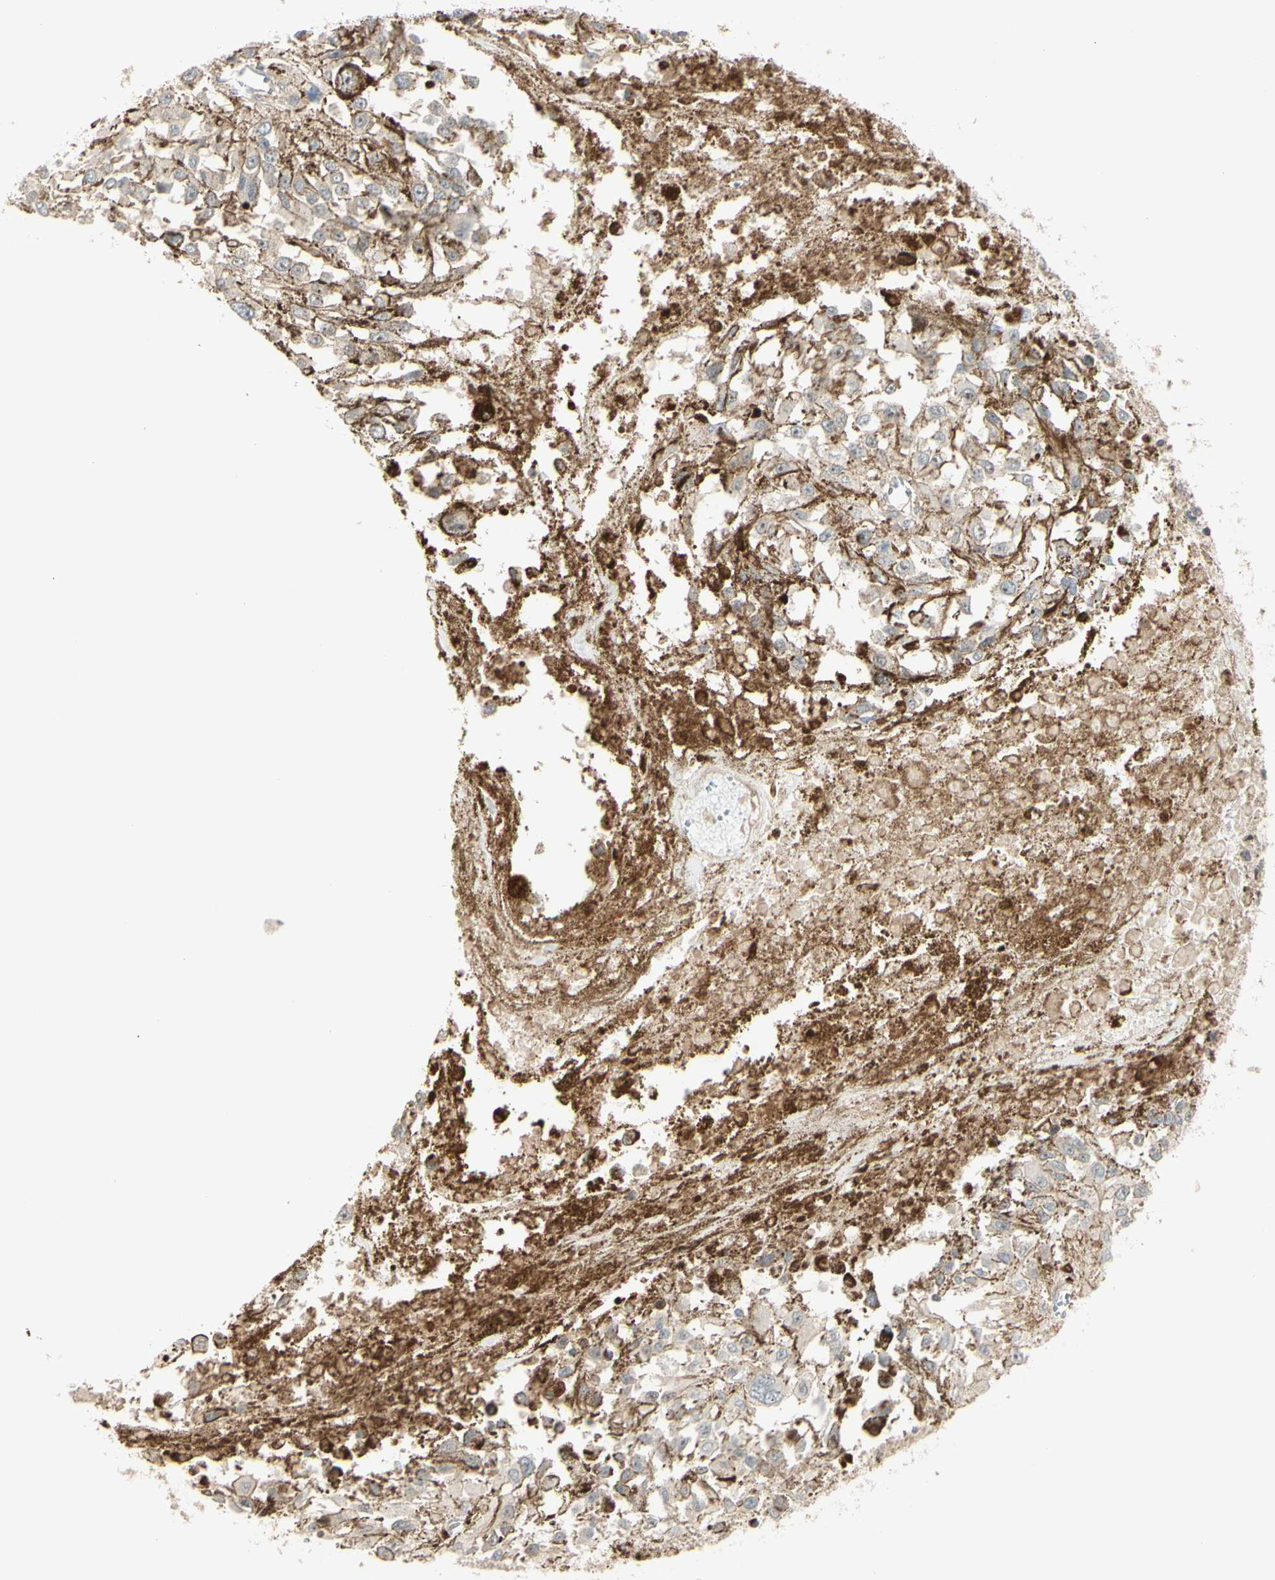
{"staining": {"intensity": "weak", "quantity": ">75%", "location": "cytoplasmic/membranous"}, "tissue": "melanoma", "cell_type": "Tumor cells", "image_type": "cancer", "snomed": [{"axis": "morphology", "description": "Malignant melanoma, Metastatic site"}, {"axis": "topography", "description": "Lymph node"}], "caption": "This is an image of IHC staining of malignant melanoma (metastatic site), which shows weak staining in the cytoplasmic/membranous of tumor cells.", "gene": "NFYA", "patient": {"sex": "male", "age": 59}}